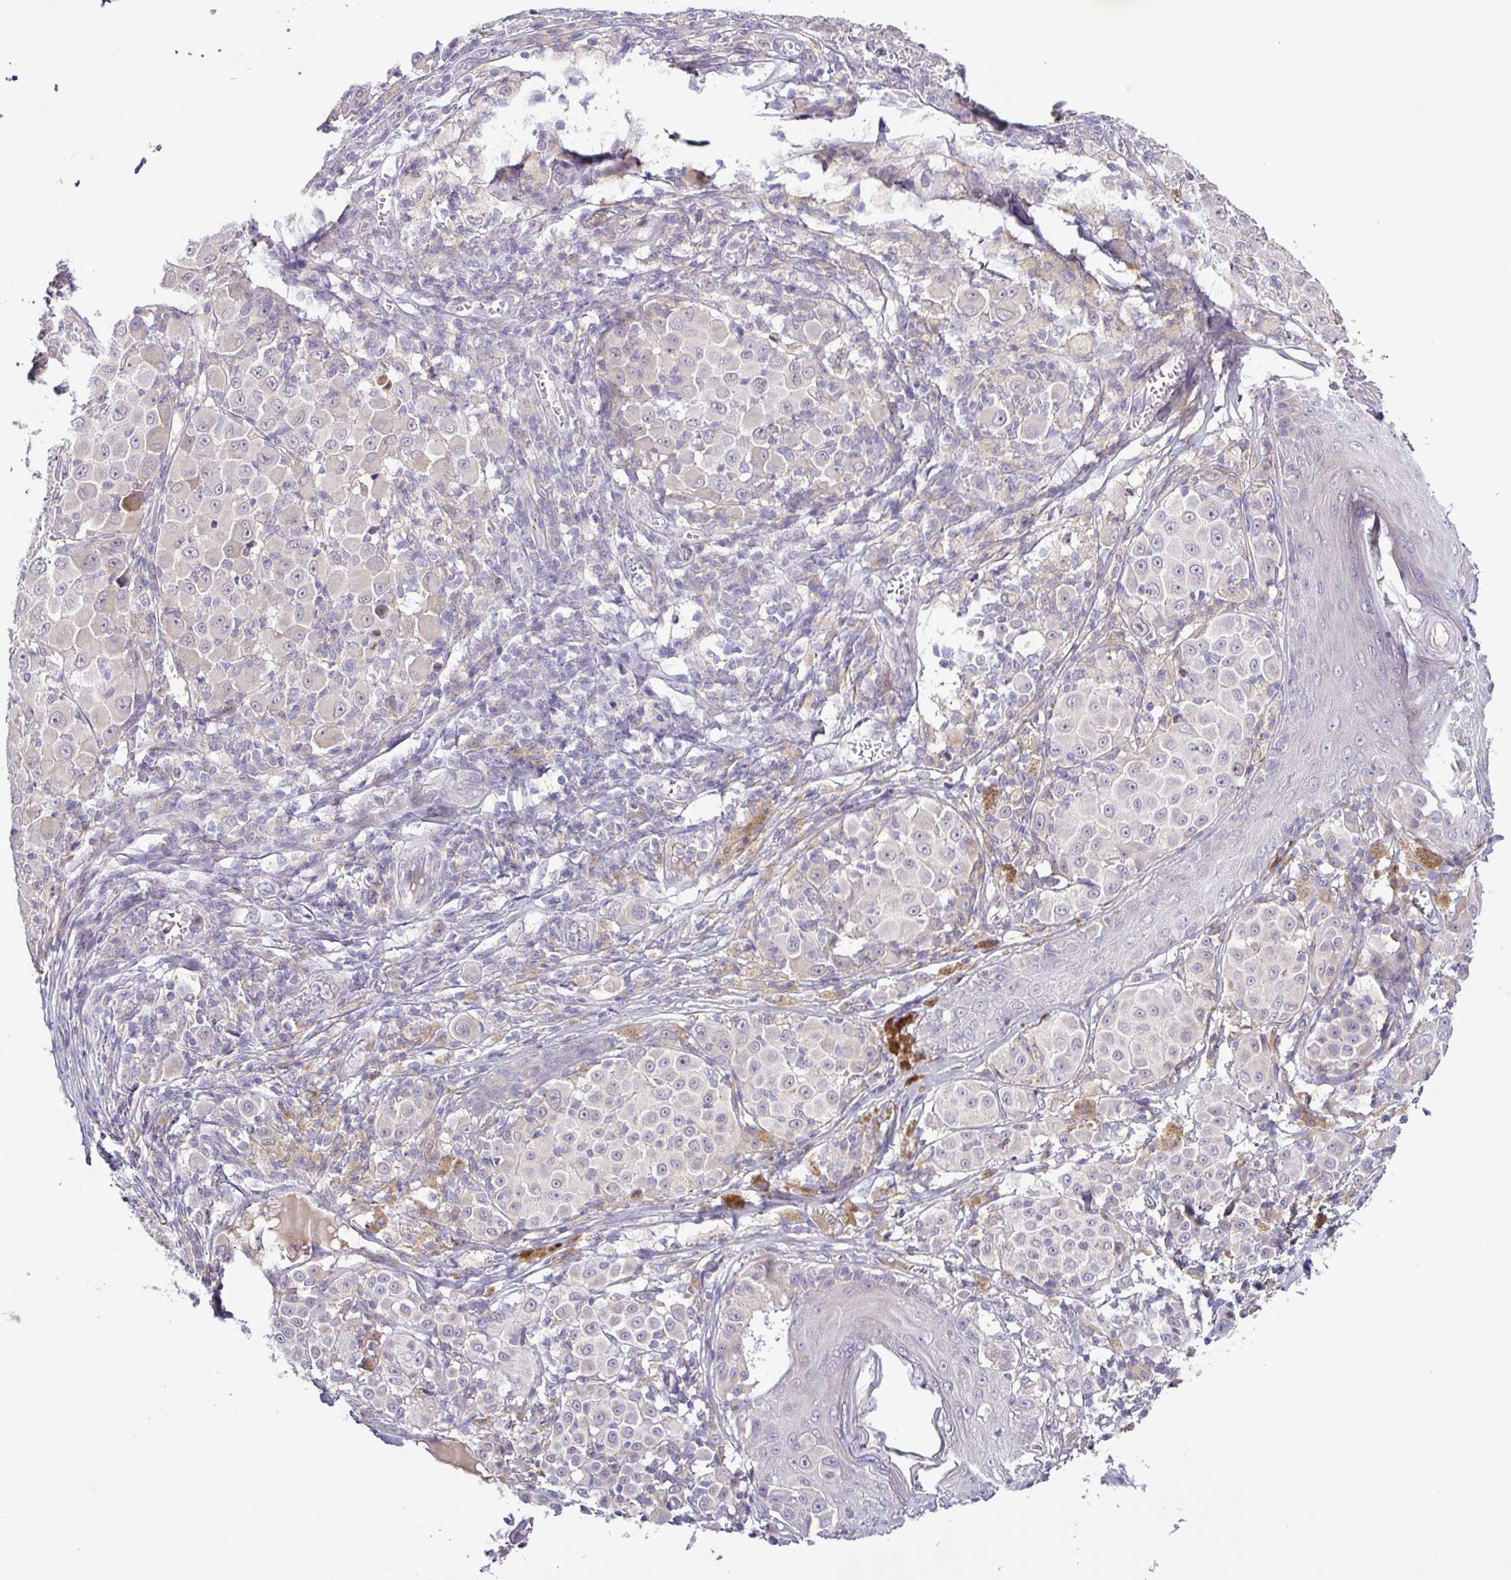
{"staining": {"intensity": "negative", "quantity": "none", "location": "none"}, "tissue": "melanoma", "cell_type": "Tumor cells", "image_type": "cancer", "snomed": [{"axis": "morphology", "description": "Malignant melanoma, NOS"}, {"axis": "topography", "description": "Skin"}], "caption": "Tumor cells show no significant protein positivity in melanoma.", "gene": "SFTPB", "patient": {"sex": "female", "age": 43}}